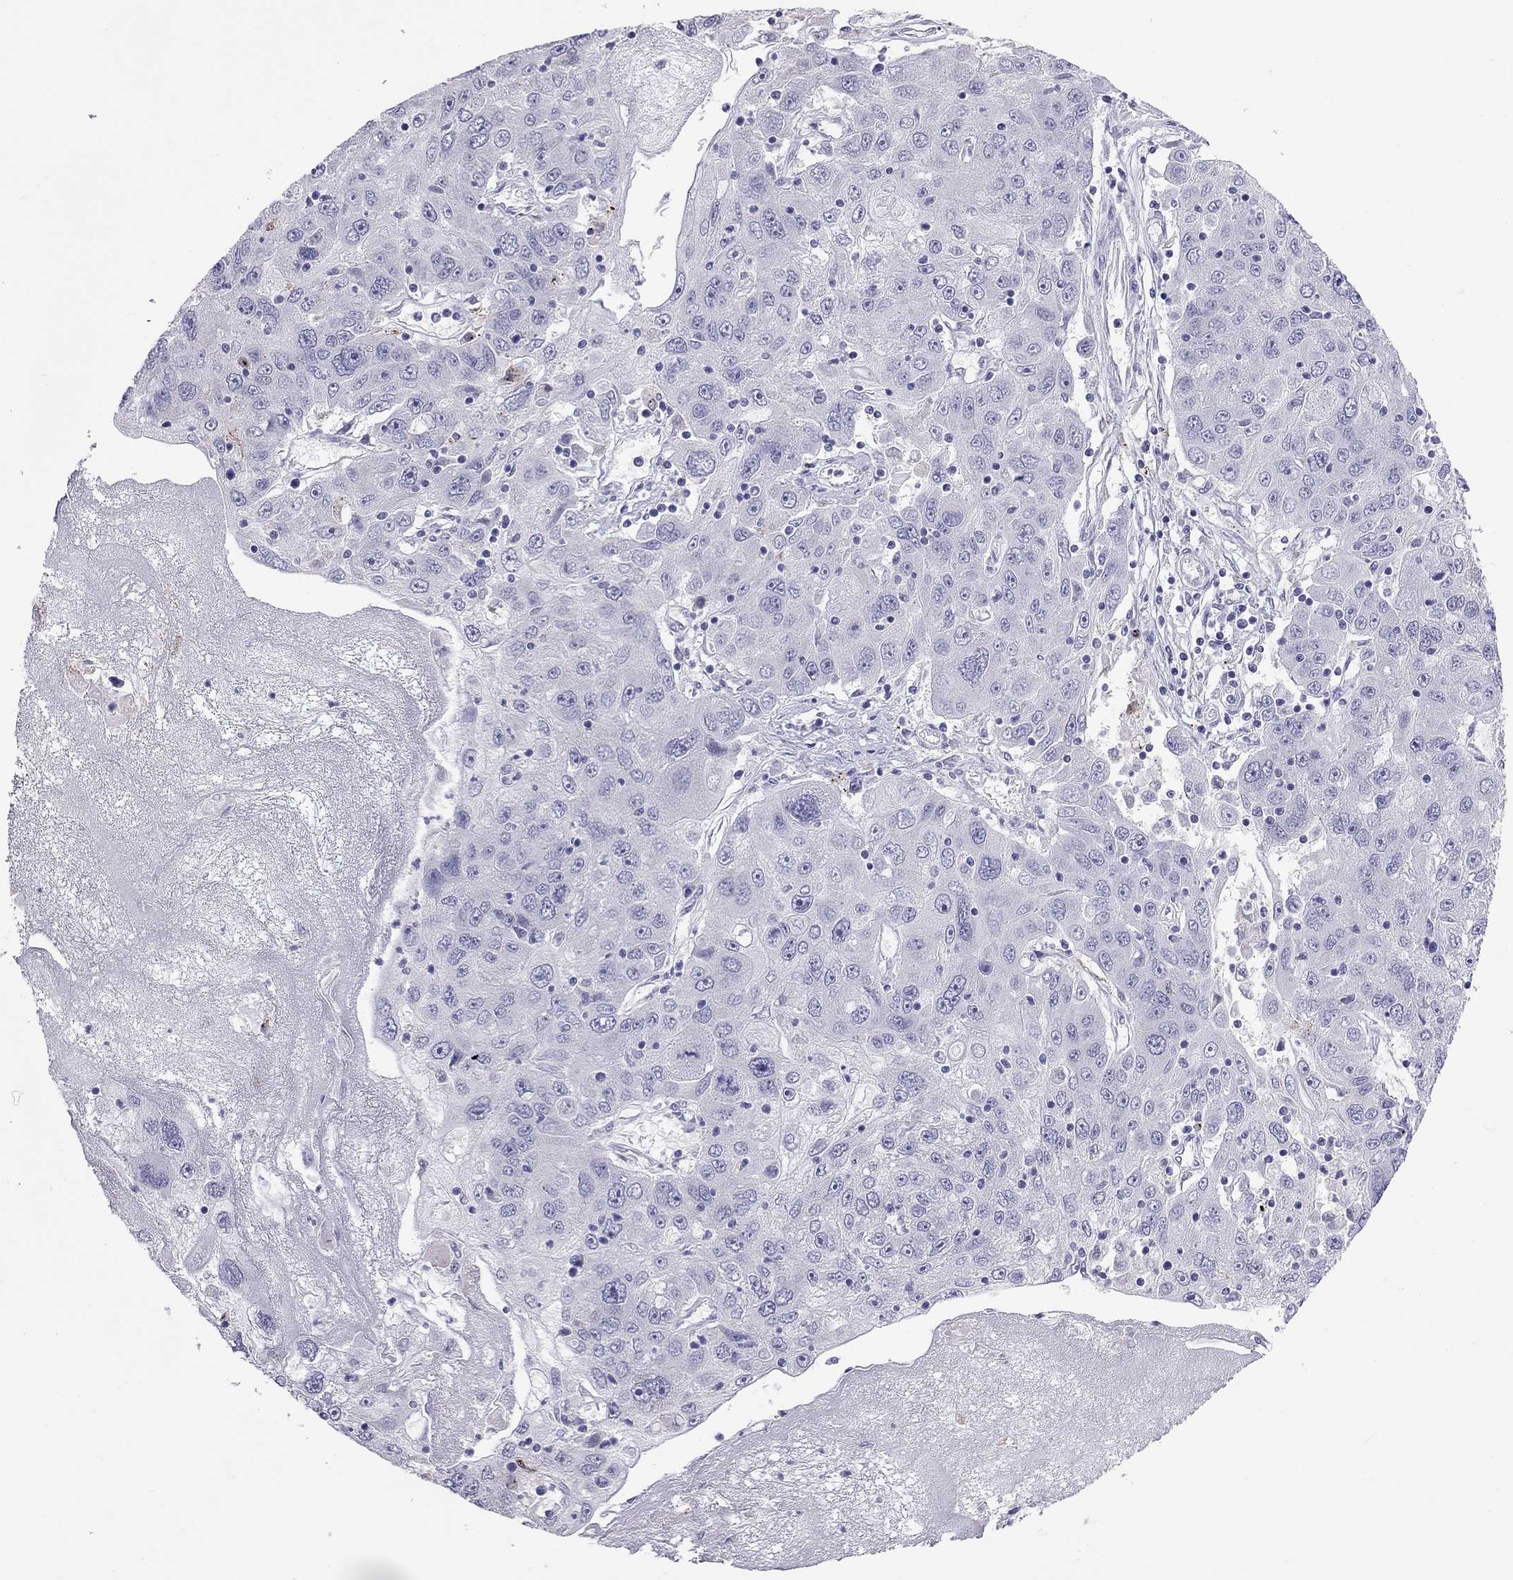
{"staining": {"intensity": "negative", "quantity": "none", "location": "none"}, "tissue": "stomach cancer", "cell_type": "Tumor cells", "image_type": "cancer", "snomed": [{"axis": "morphology", "description": "Adenocarcinoma, NOS"}, {"axis": "topography", "description": "Stomach"}], "caption": "Immunohistochemical staining of adenocarcinoma (stomach) shows no significant expression in tumor cells.", "gene": "PPP1R3A", "patient": {"sex": "male", "age": 56}}